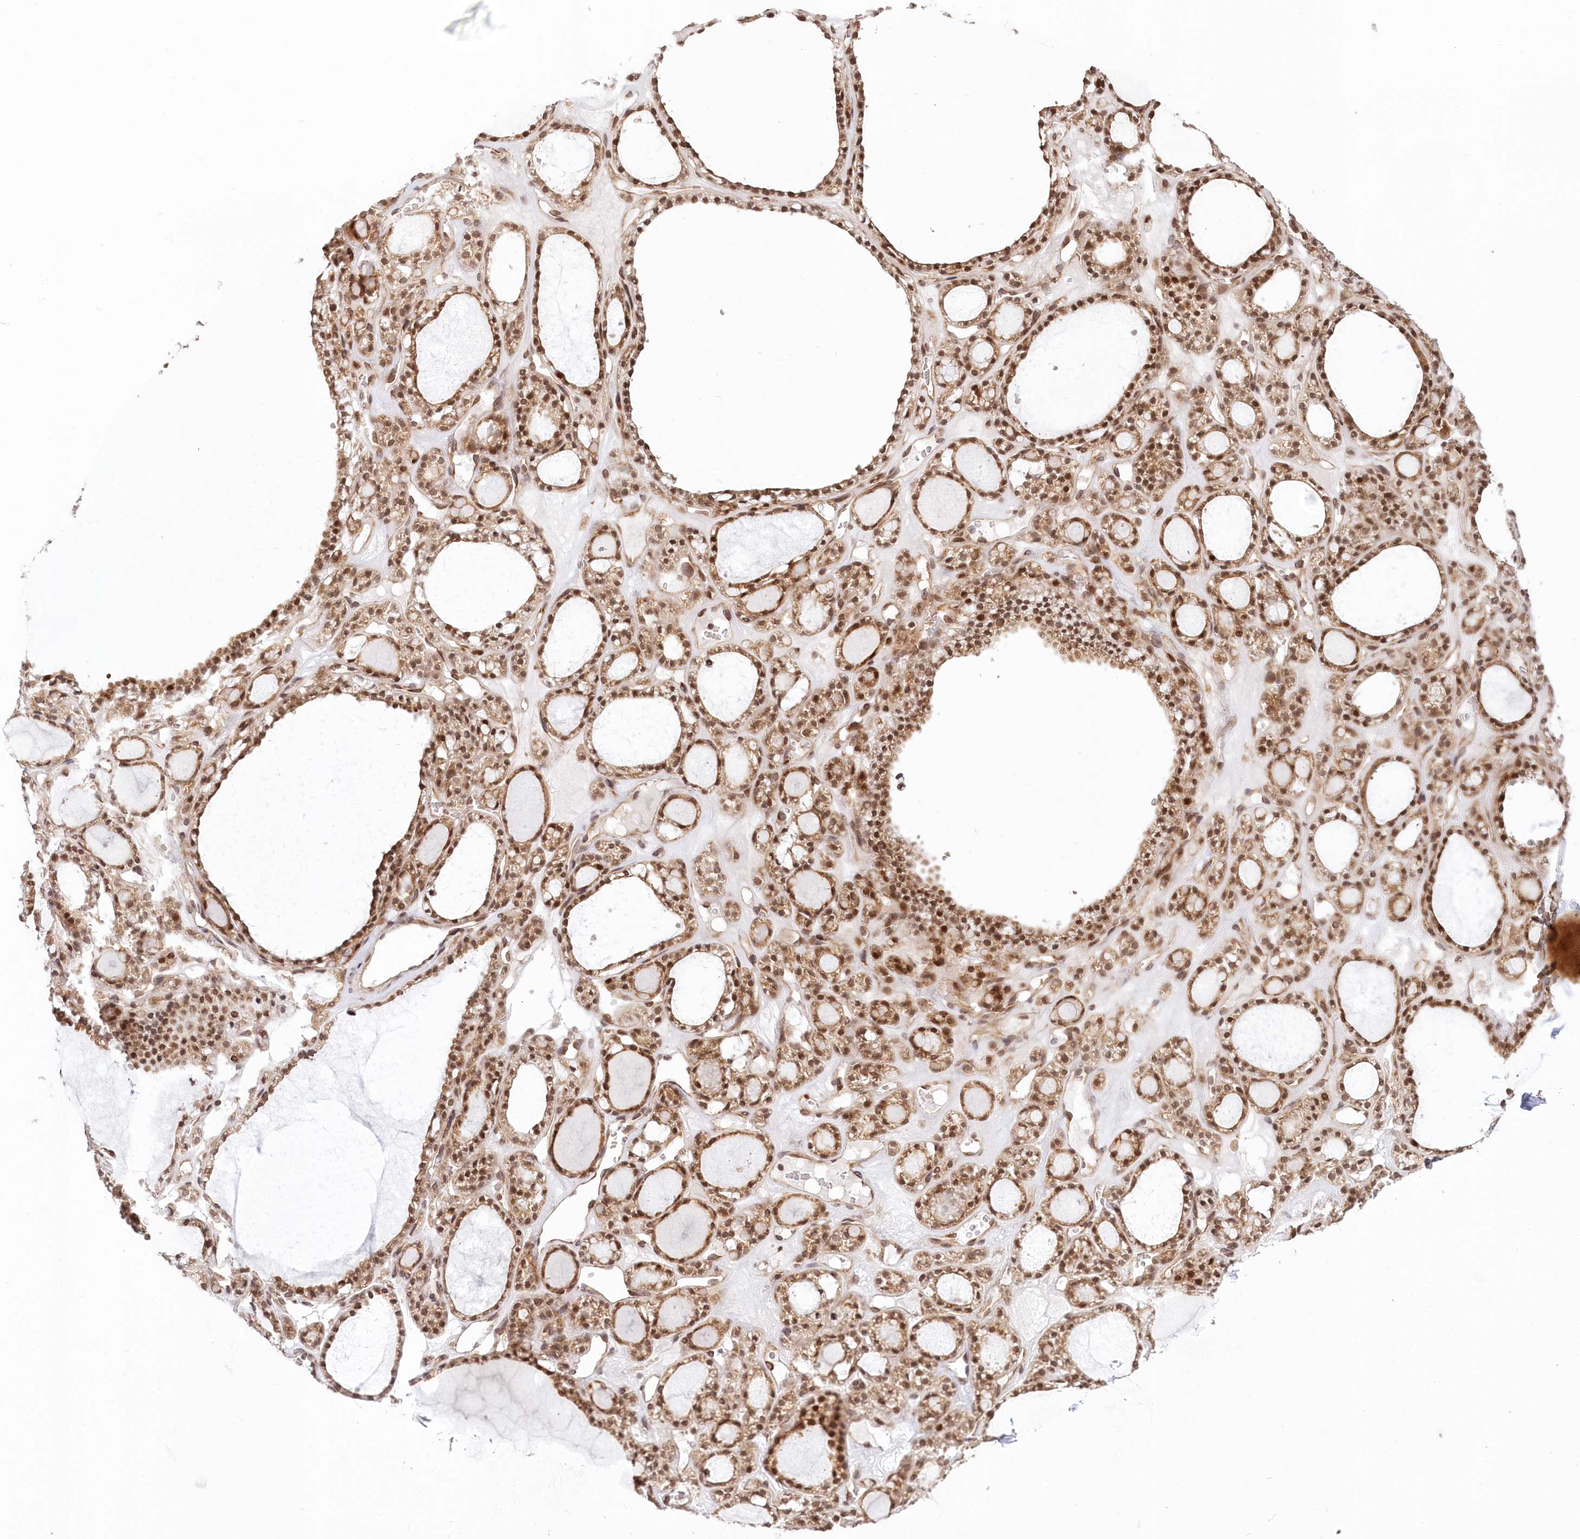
{"staining": {"intensity": "moderate", "quantity": ">75%", "location": "cytoplasmic/membranous,nuclear"}, "tissue": "thyroid gland", "cell_type": "Glandular cells", "image_type": "normal", "snomed": [{"axis": "morphology", "description": "Normal tissue, NOS"}, {"axis": "topography", "description": "Thyroid gland"}], "caption": "An IHC image of benign tissue is shown. Protein staining in brown labels moderate cytoplasmic/membranous,nuclear positivity in thyroid gland within glandular cells.", "gene": "CEP70", "patient": {"sex": "female", "age": 28}}